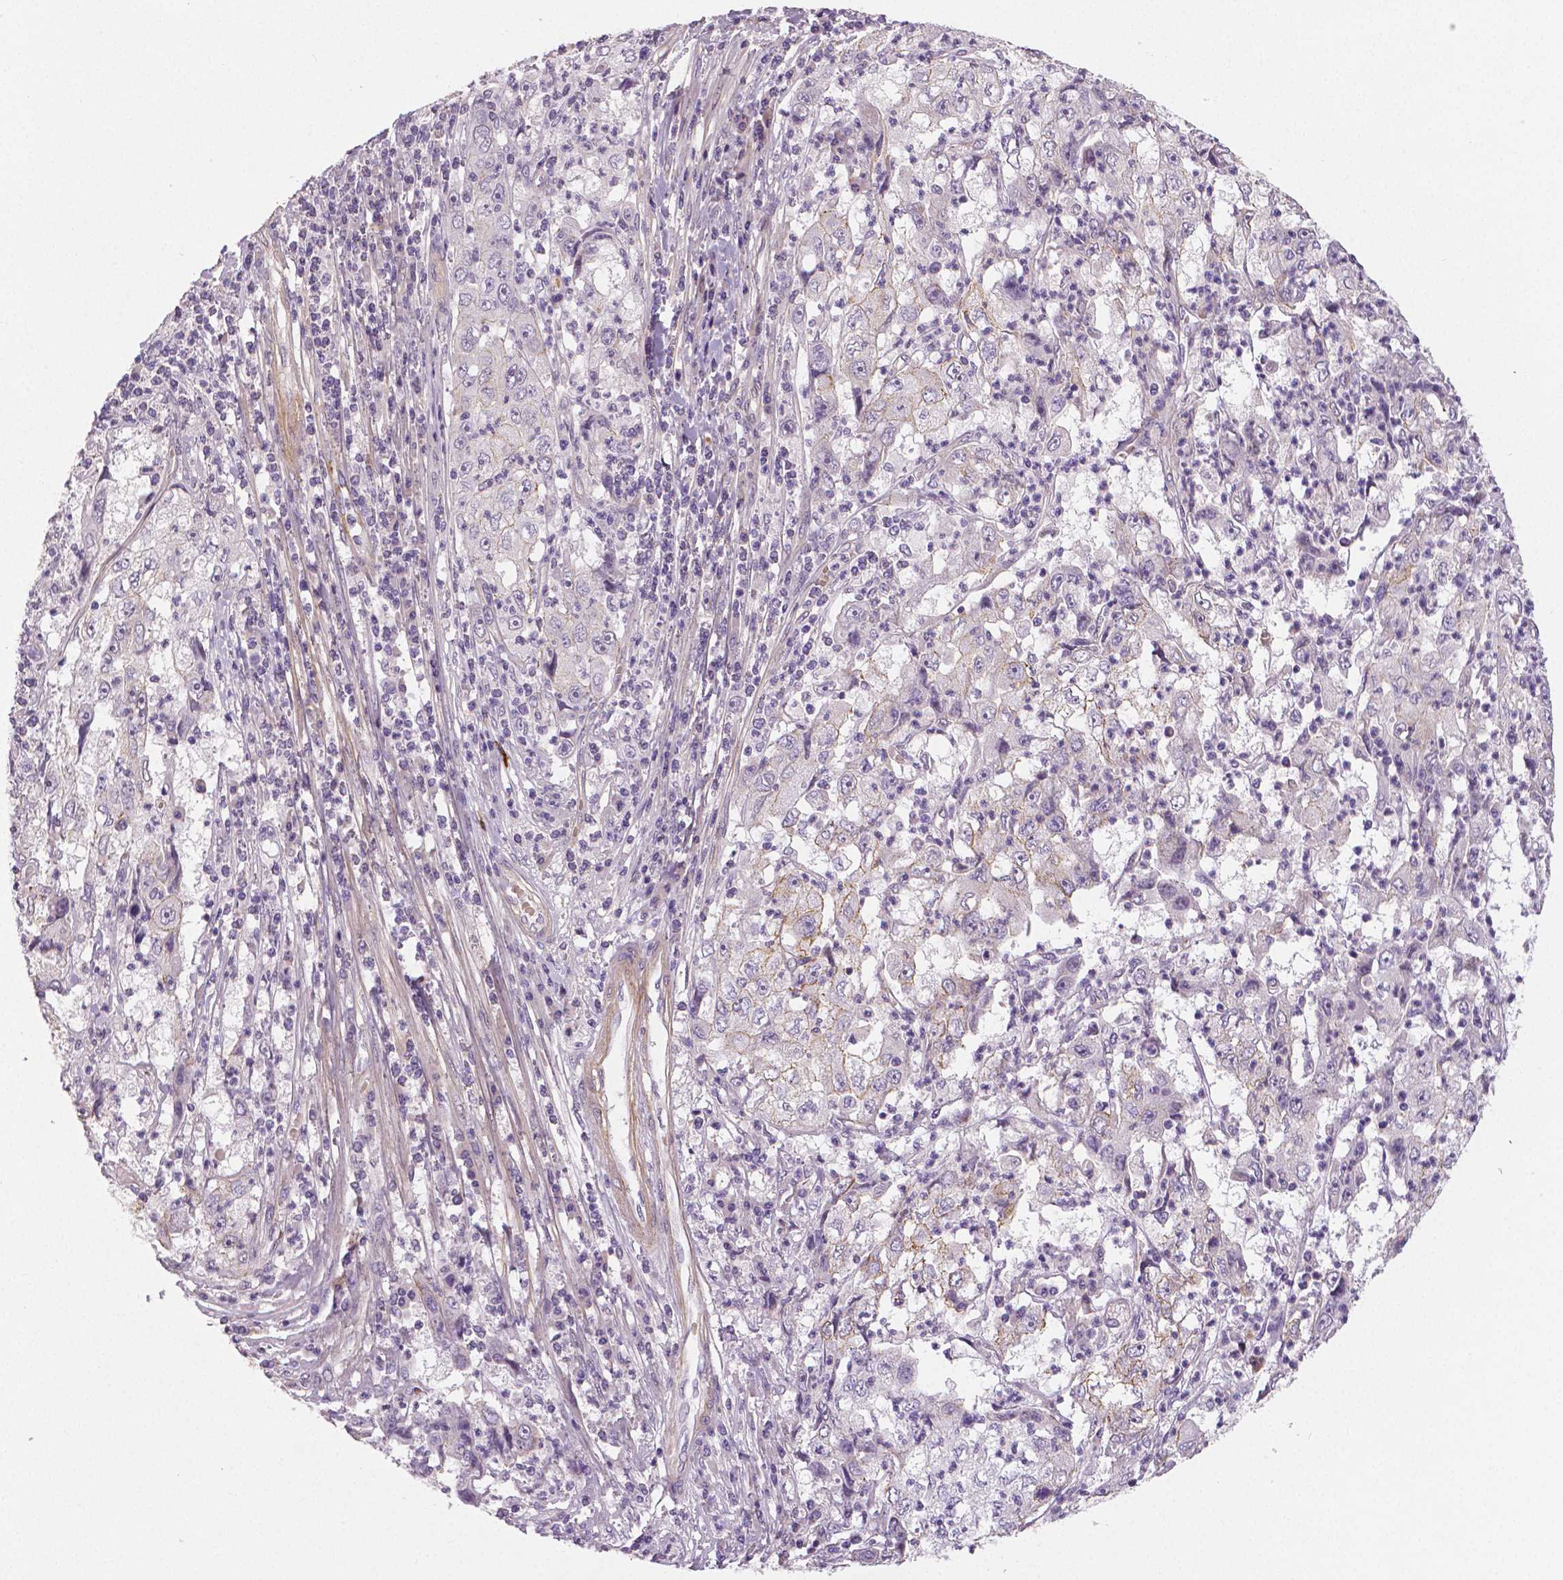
{"staining": {"intensity": "negative", "quantity": "none", "location": "none"}, "tissue": "cervical cancer", "cell_type": "Tumor cells", "image_type": "cancer", "snomed": [{"axis": "morphology", "description": "Squamous cell carcinoma, NOS"}, {"axis": "topography", "description": "Cervix"}], "caption": "Immunohistochemistry image of human squamous cell carcinoma (cervical) stained for a protein (brown), which demonstrates no expression in tumor cells.", "gene": "FLT1", "patient": {"sex": "female", "age": 36}}